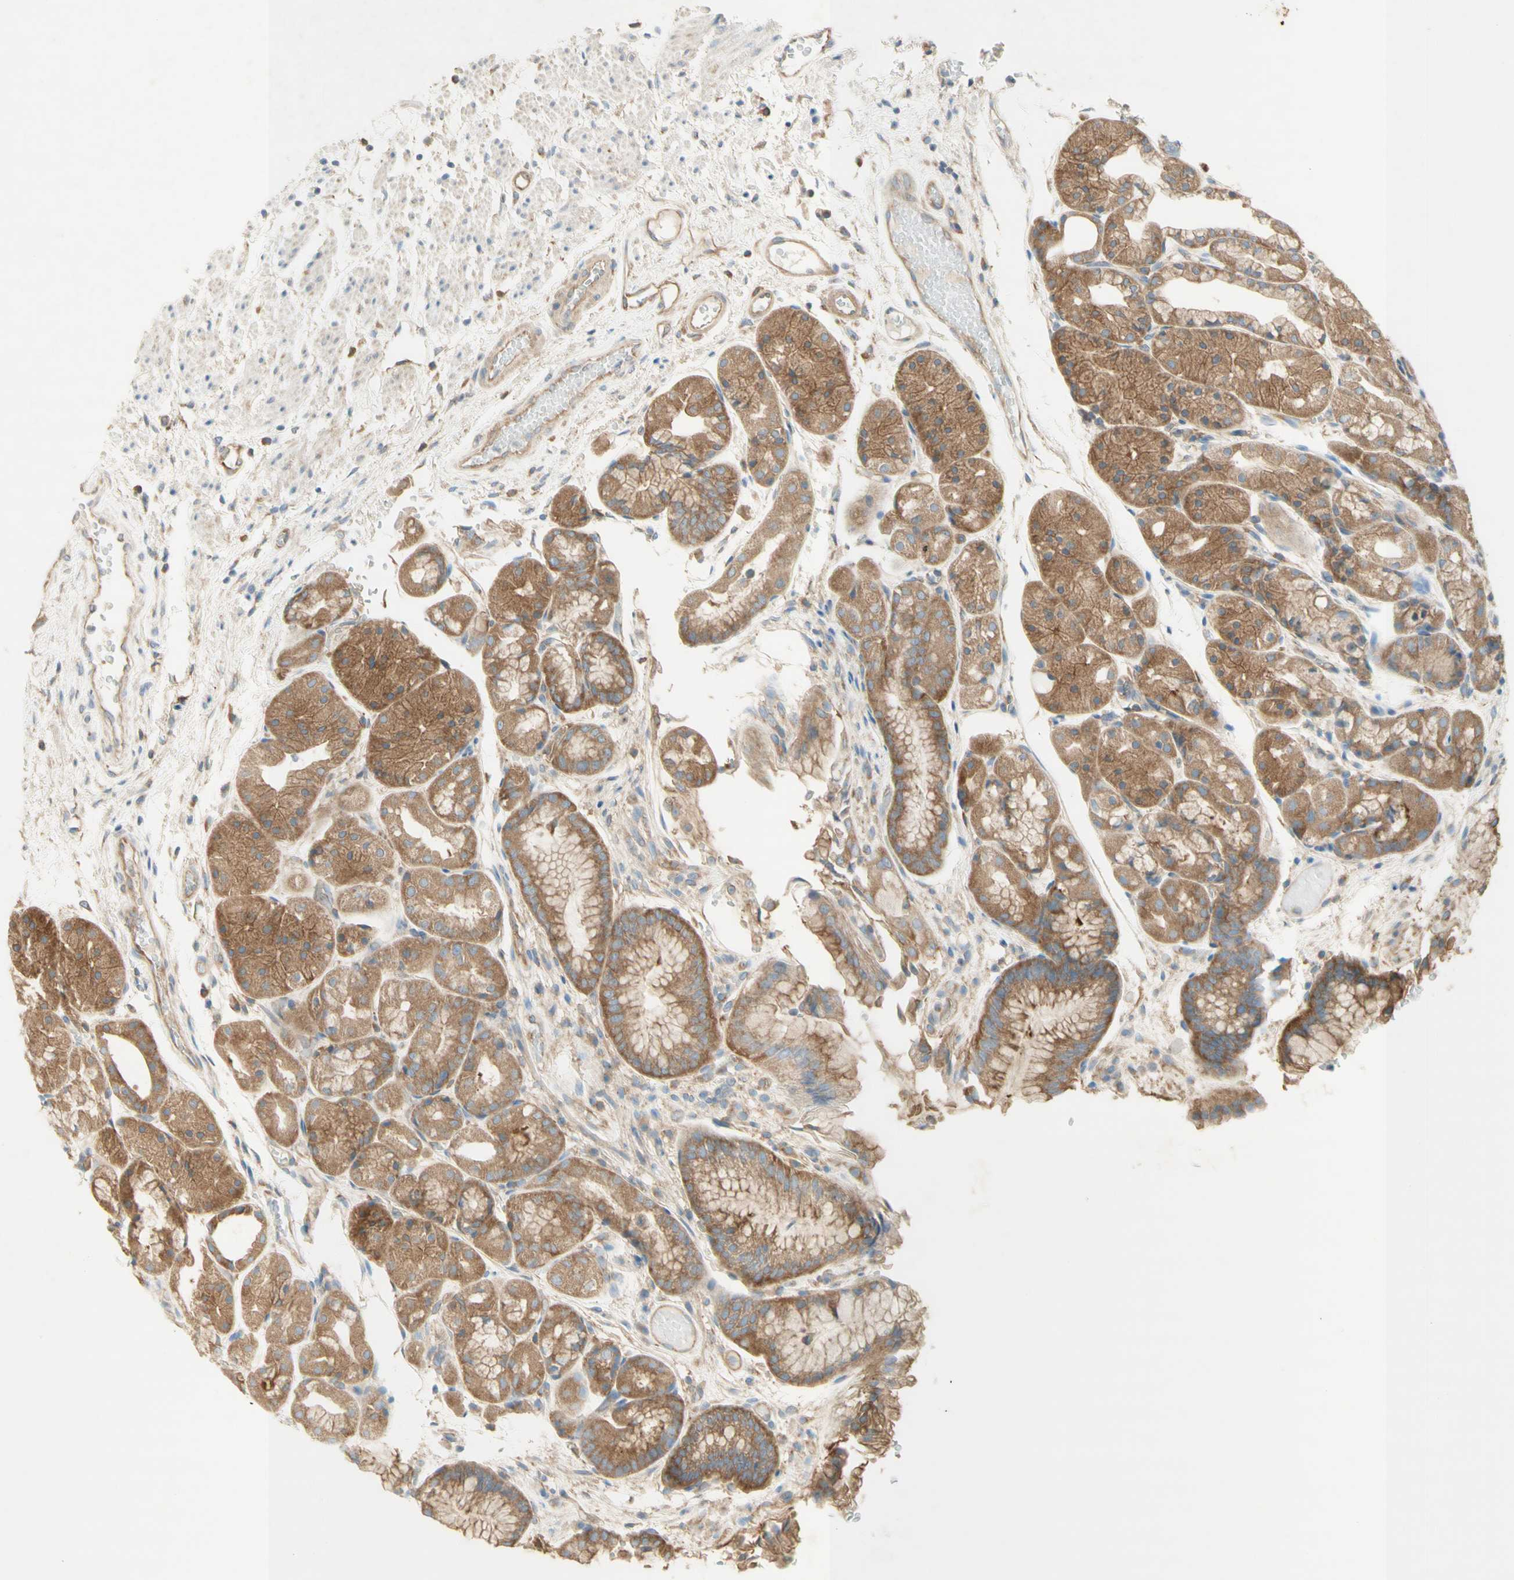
{"staining": {"intensity": "weak", "quantity": ">75%", "location": "cytoplasmic/membranous"}, "tissue": "stomach", "cell_type": "Glandular cells", "image_type": "normal", "snomed": [{"axis": "morphology", "description": "Normal tissue, NOS"}, {"axis": "topography", "description": "Stomach, upper"}], "caption": "This histopathology image shows immunohistochemistry staining of unremarkable human stomach, with low weak cytoplasmic/membranous staining in approximately >75% of glandular cells.", "gene": "DYNC1H1", "patient": {"sex": "male", "age": 72}}